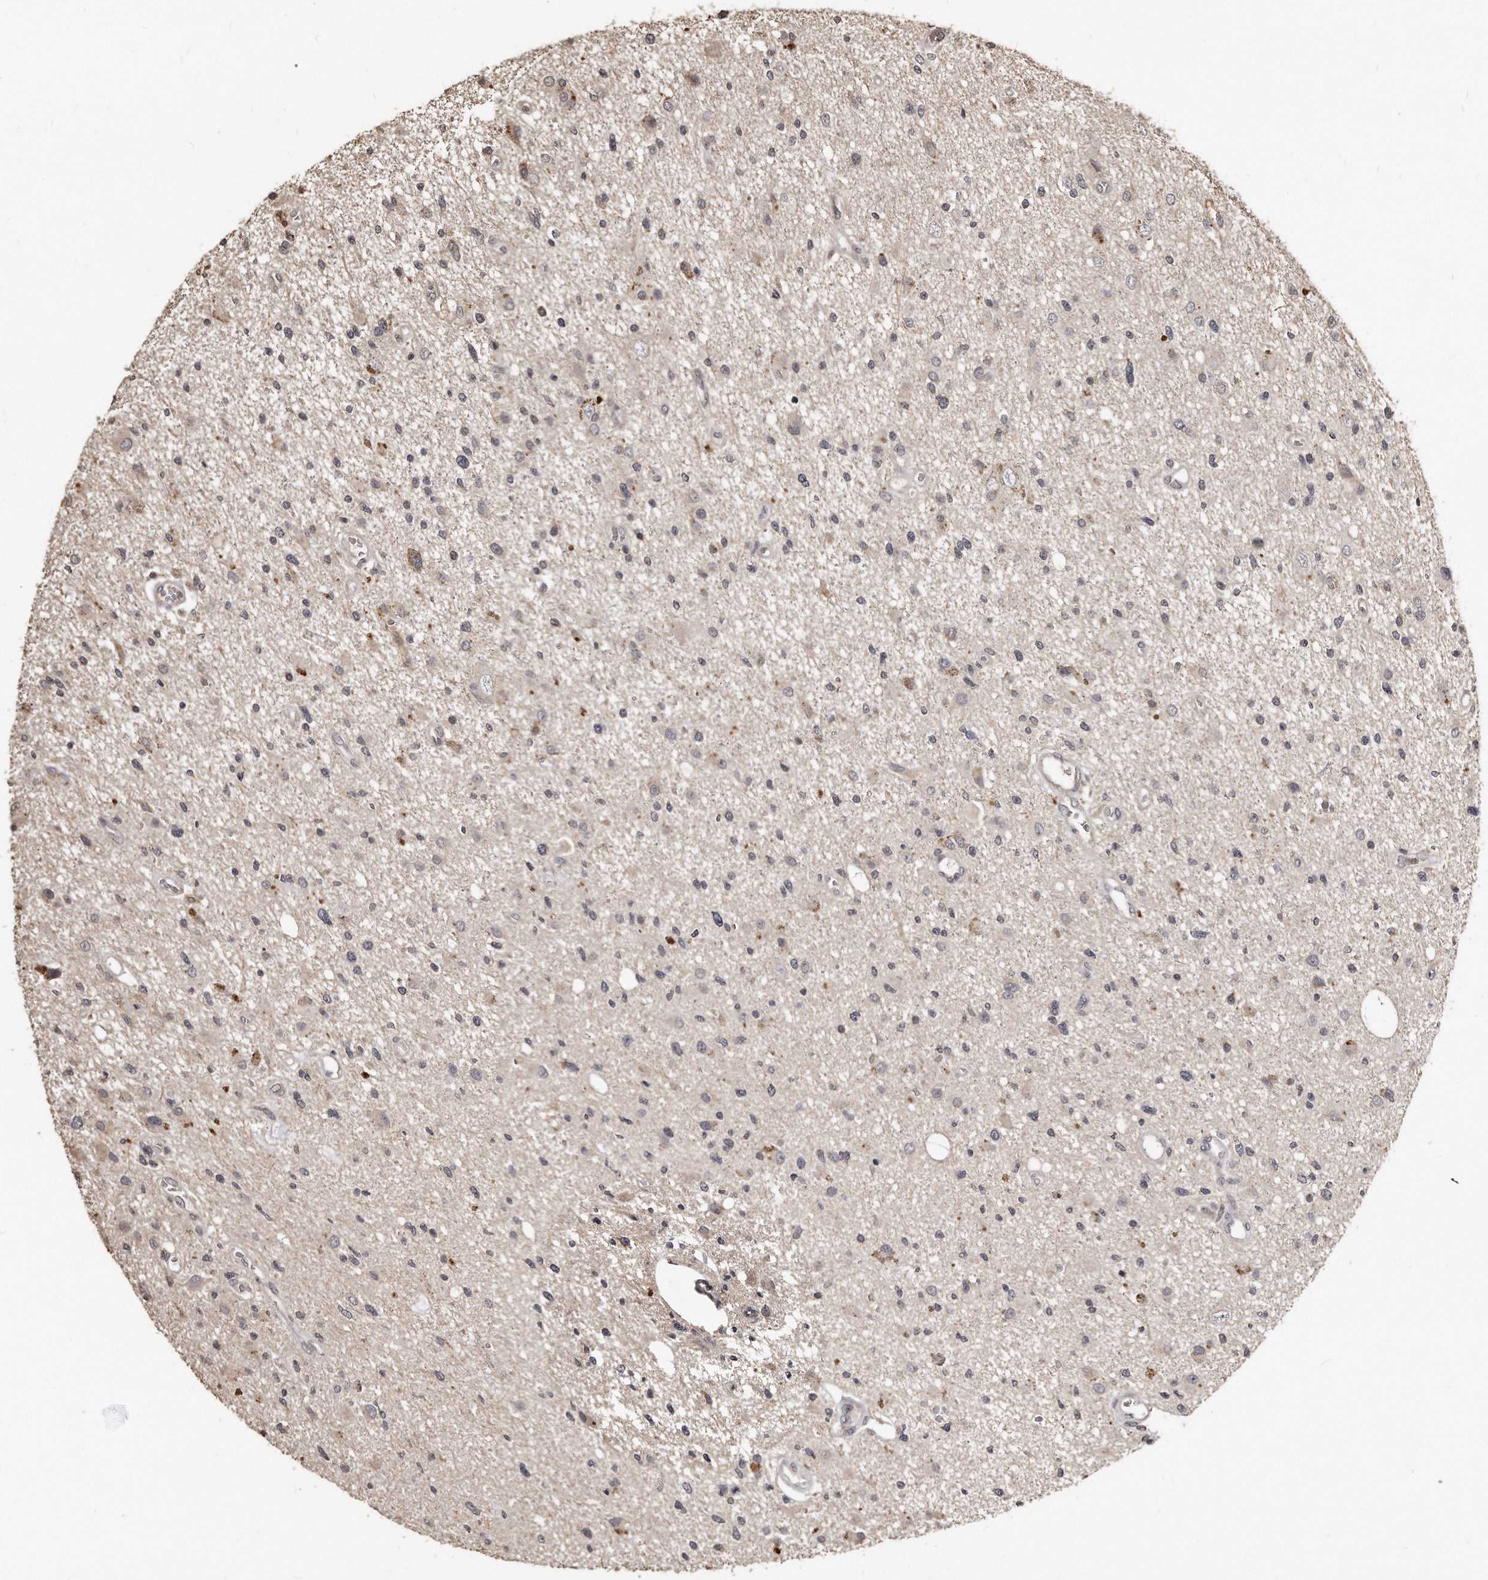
{"staining": {"intensity": "weak", "quantity": "<25%", "location": "cytoplasmic/membranous,nuclear"}, "tissue": "glioma", "cell_type": "Tumor cells", "image_type": "cancer", "snomed": [{"axis": "morphology", "description": "Glioma, malignant, High grade"}, {"axis": "topography", "description": "Brain"}], "caption": "High power microscopy photomicrograph of an immunohistochemistry (IHC) image of malignant glioma (high-grade), revealing no significant positivity in tumor cells.", "gene": "TSHR", "patient": {"sex": "male", "age": 33}}